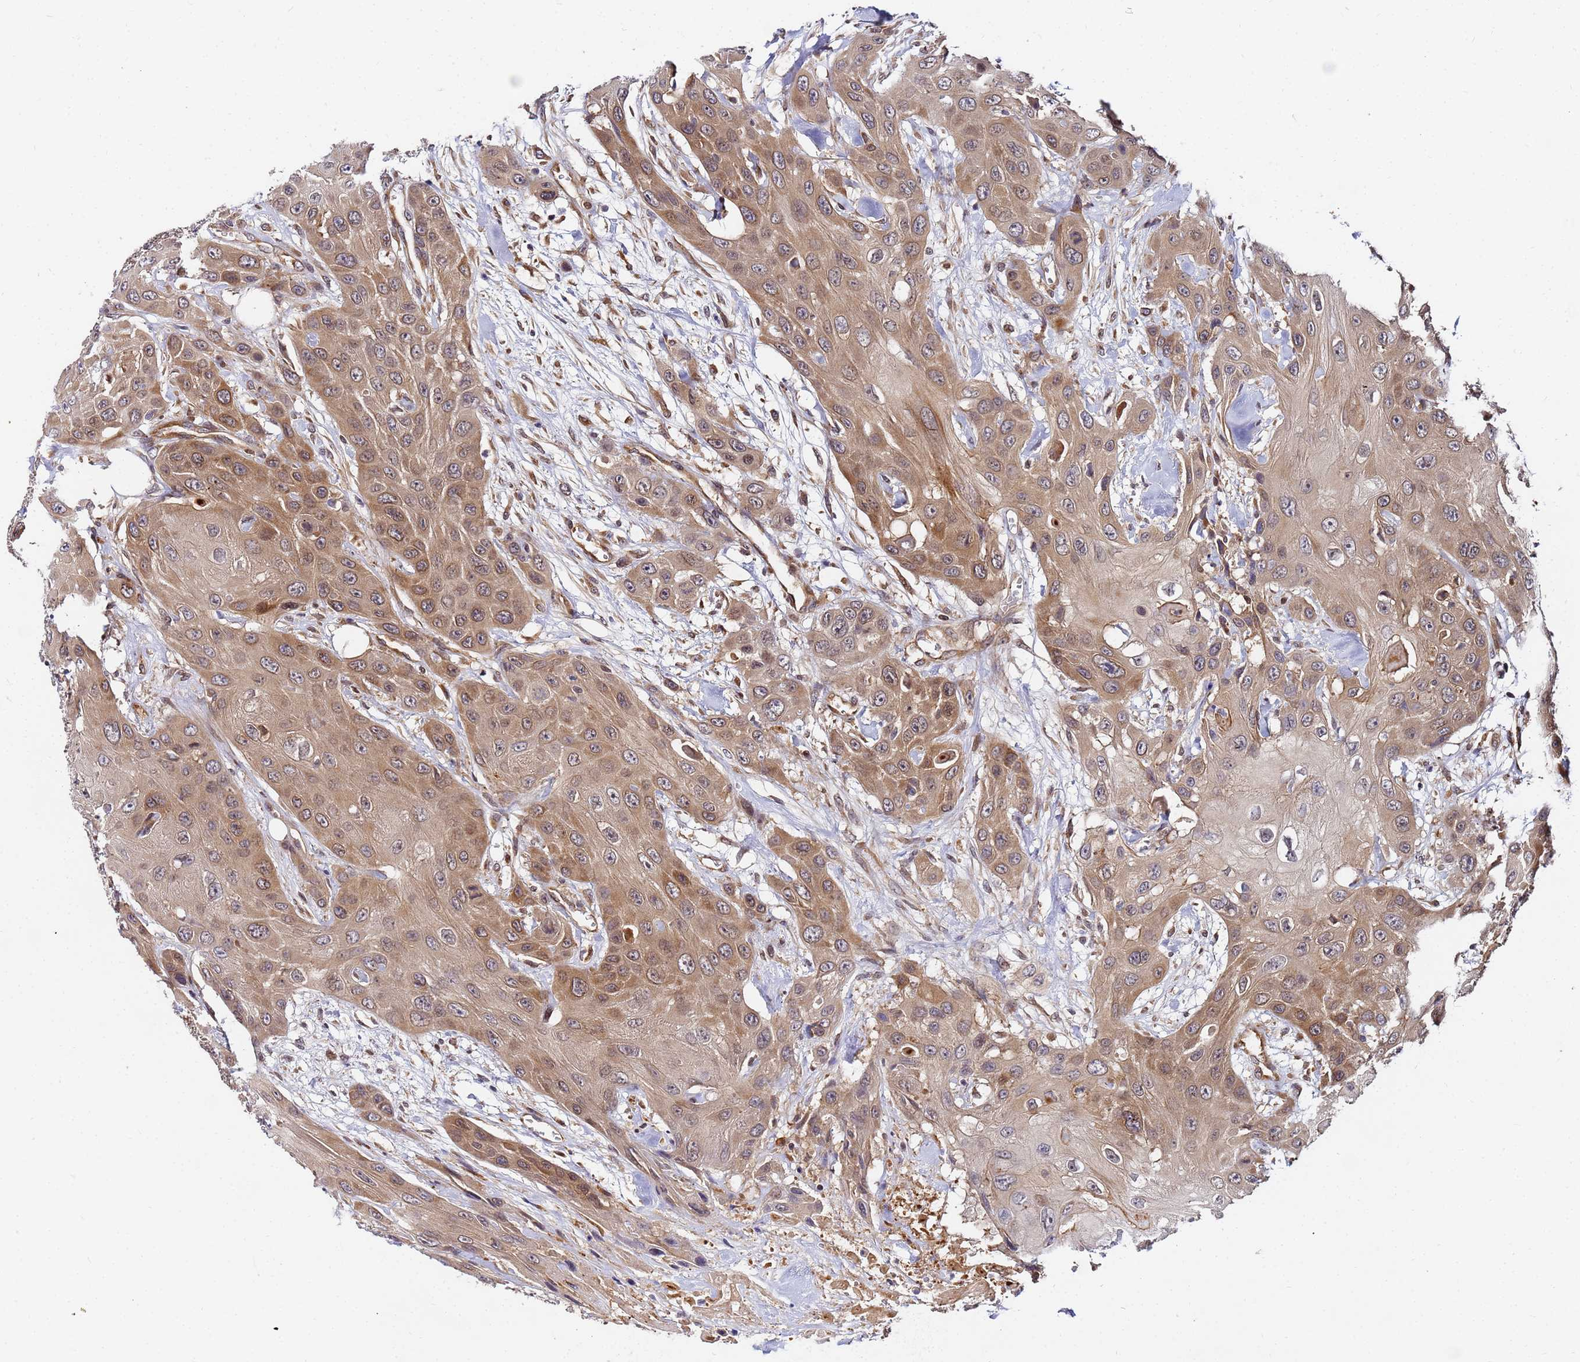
{"staining": {"intensity": "moderate", "quantity": ">75%", "location": "cytoplasmic/membranous"}, "tissue": "head and neck cancer", "cell_type": "Tumor cells", "image_type": "cancer", "snomed": [{"axis": "morphology", "description": "Squamous cell carcinoma, NOS"}, {"axis": "topography", "description": "Head-Neck"}], "caption": "Brown immunohistochemical staining in human head and neck cancer demonstrates moderate cytoplasmic/membranous staining in about >75% of tumor cells.", "gene": "UNC93B1", "patient": {"sex": "male", "age": 81}}